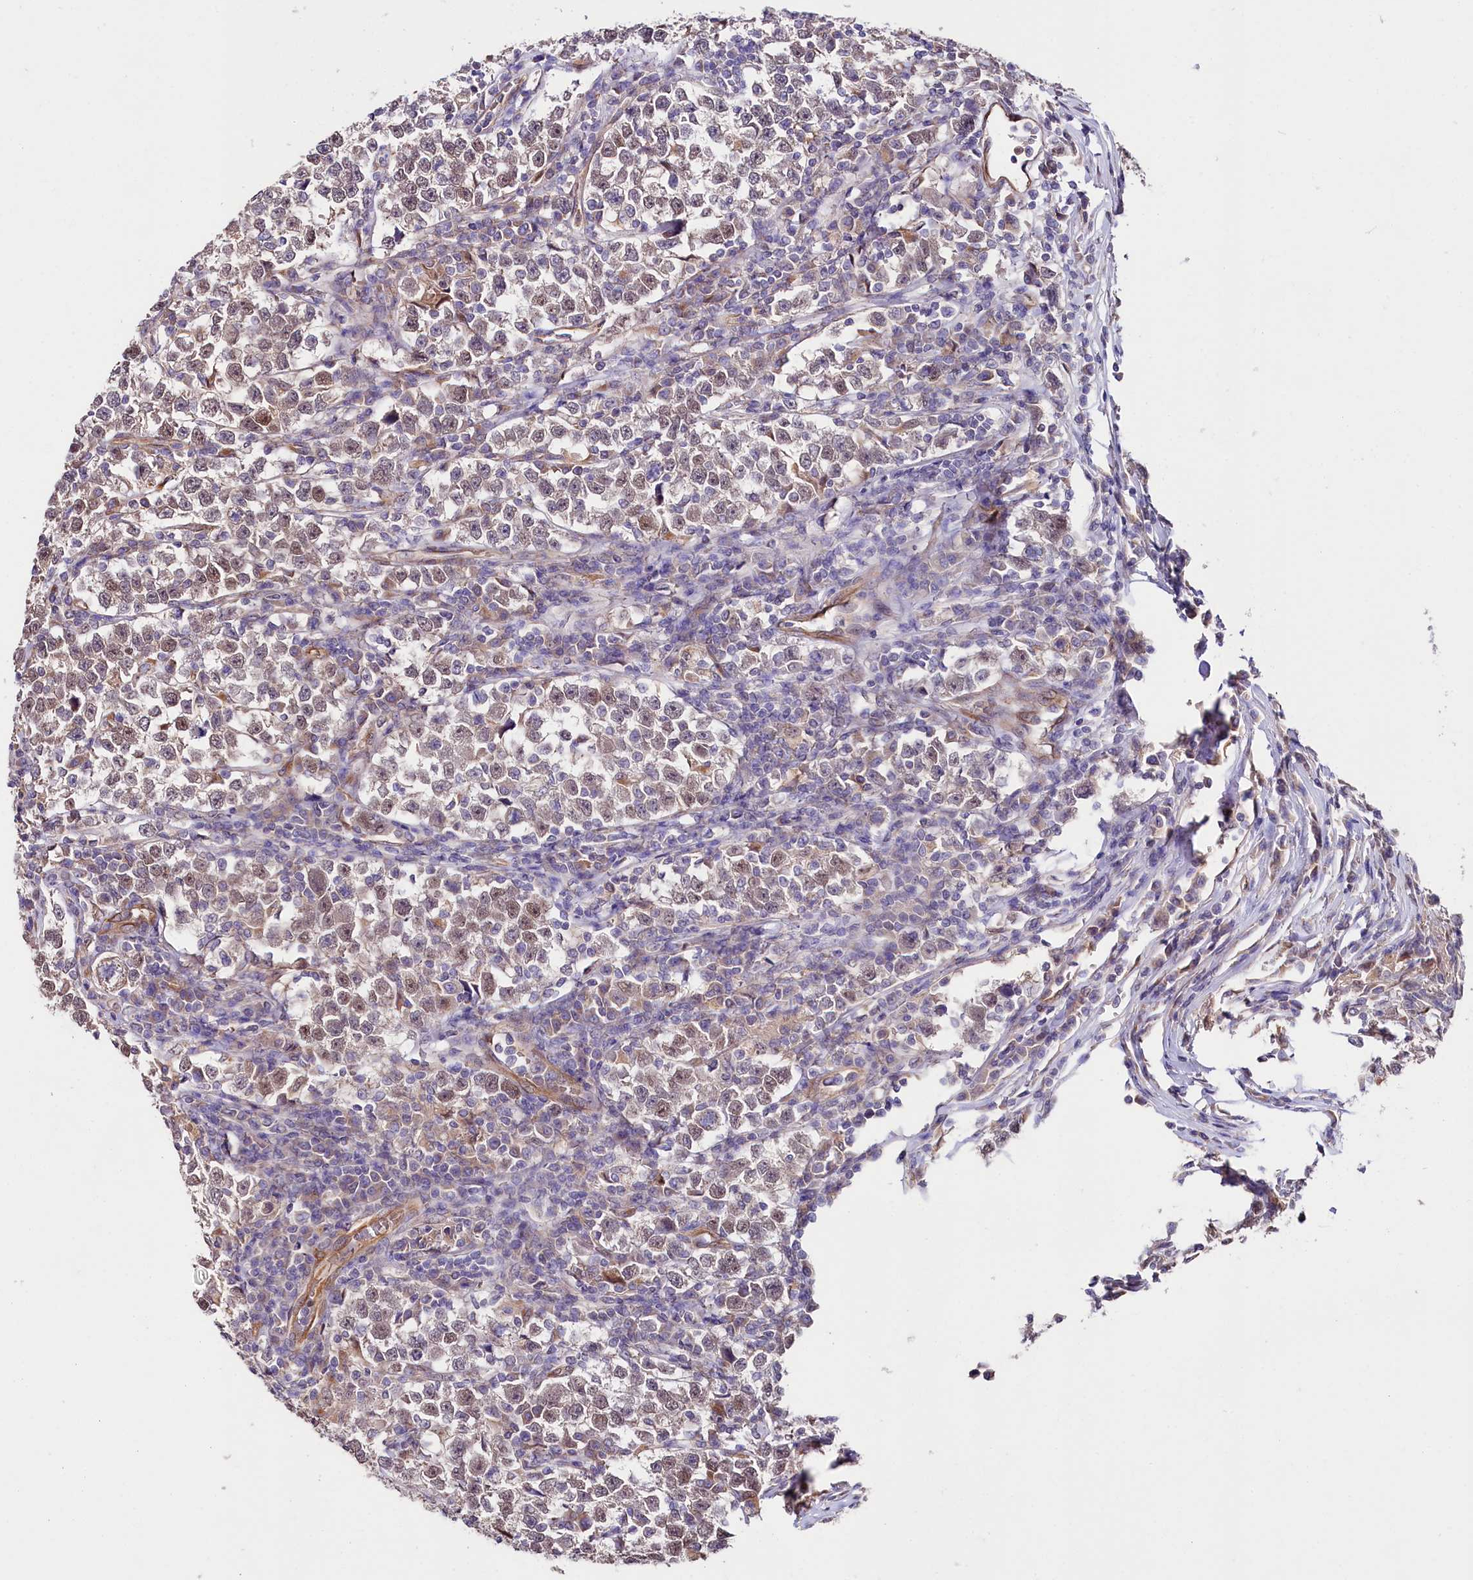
{"staining": {"intensity": "moderate", "quantity": "25%-75%", "location": "nuclear"}, "tissue": "testis cancer", "cell_type": "Tumor cells", "image_type": "cancer", "snomed": [{"axis": "morphology", "description": "Normal tissue, NOS"}, {"axis": "morphology", "description": "Seminoma, NOS"}, {"axis": "topography", "description": "Testis"}], "caption": "Immunohistochemistry (IHC) (DAB) staining of testis cancer (seminoma) displays moderate nuclear protein positivity in about 25%-75% of tumor cells.", "gene": "TTC12", "patient": {"sex": "male", "age": 43}}